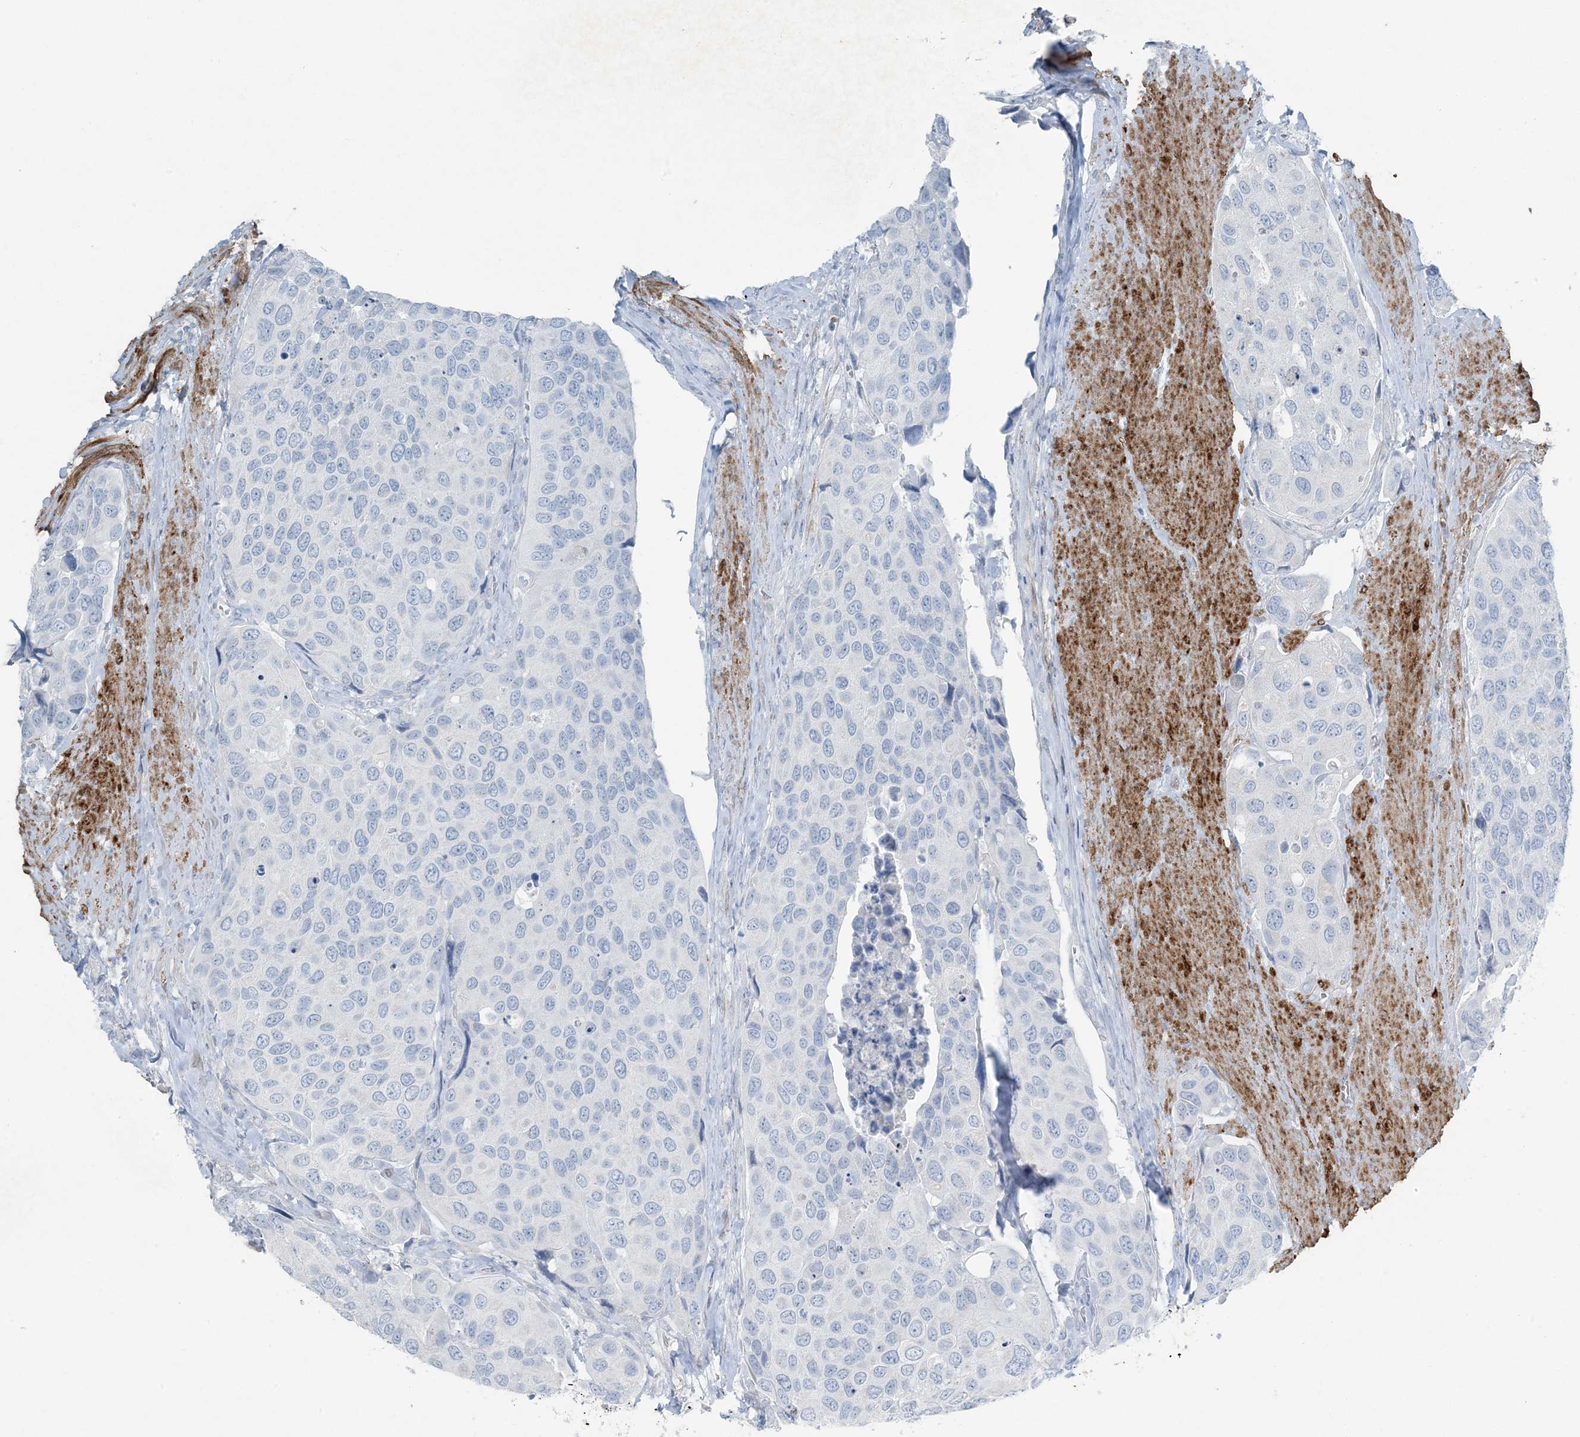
{"staining": {"intensity": "negative", "quantity": "none", "location": "none"}, "tissue": "urothelial cancer", "cell_type": "Tumor cells", "image_type": "cancer", "snomed": [{"axis": "morphology", "description": "Urothelial carcinoma, High grade"}, {"axis": "topography", "description": "Urinary bladder"}], "caption": "IHC of human urothelial cancer displays no staining in tumor cells.", "gene": "PGM5", "patient": {"sex": "male", "age": 74}}